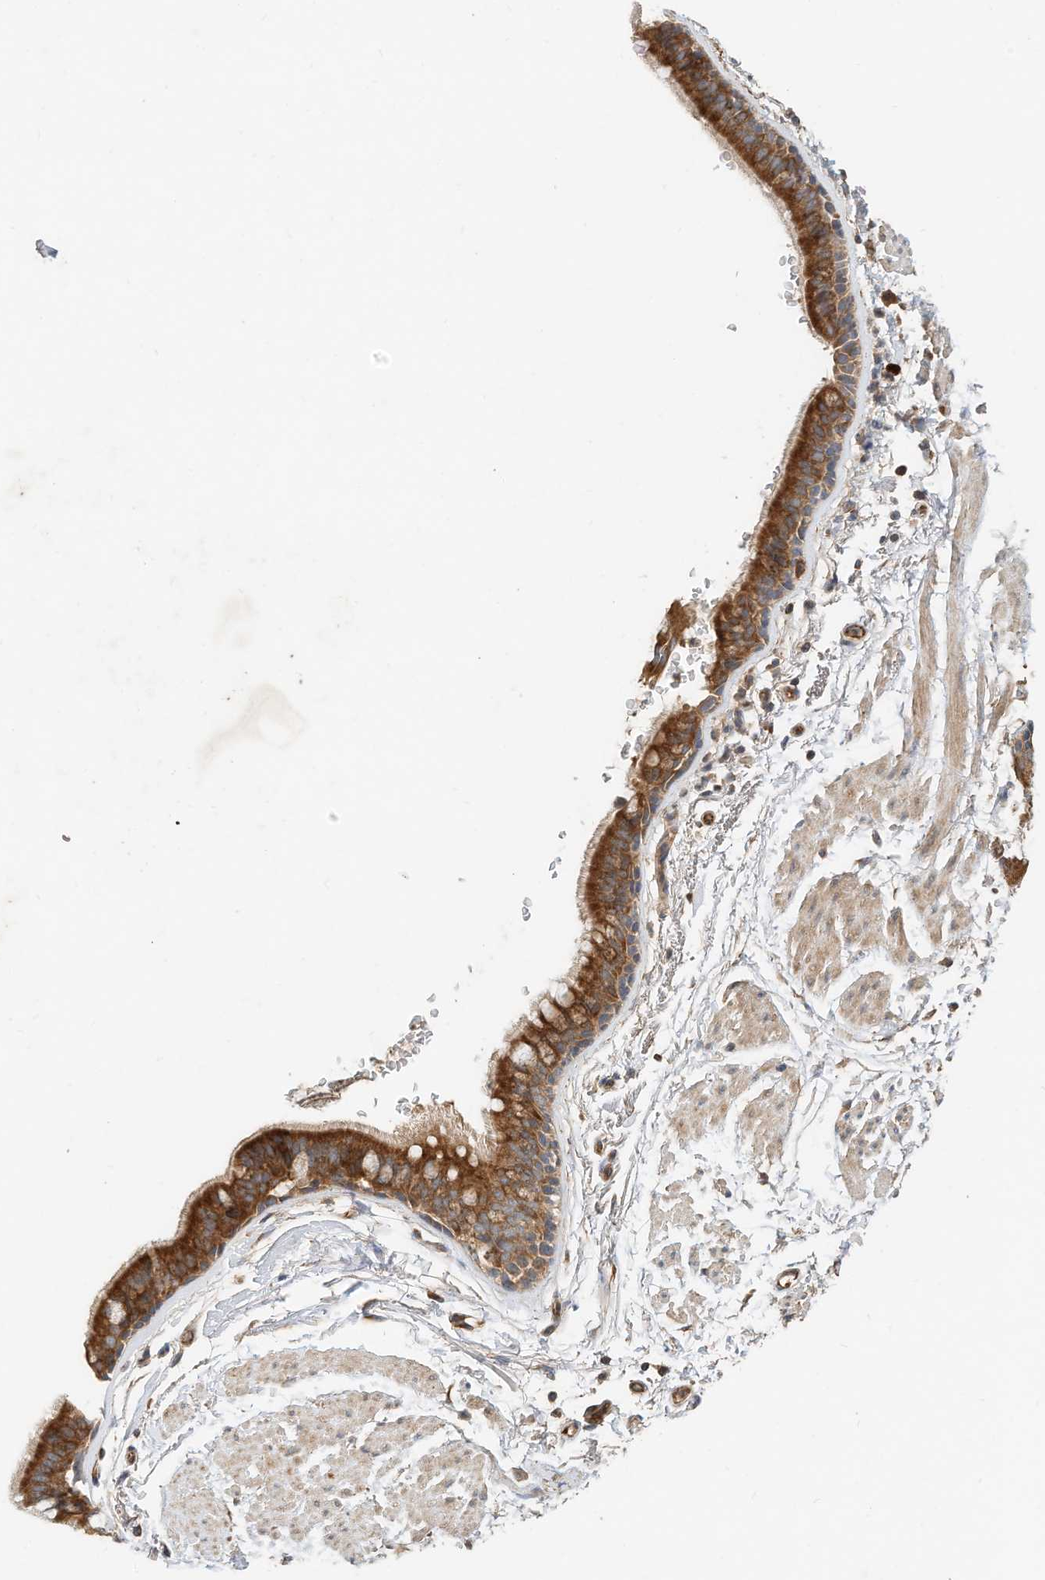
{"staining": {"intensity": "strong", "quantity": ">75%", "location": "cytoplasmic/membranous"}, "tissue": "bronchus", "cell_type": "Respiratory epithelial cells", "image_type": "normal", "snomed": [{"axis": "morphology", "description": "Normal tissue, NOS"}, {"axis": "topography", "description": "Lymph node"}, {"axis": "topography", "description": "Bronchus"}], "caption": "An IHC histopathology image of normal tissue is shown. Protein staining in brown highlights strong cytoplasmic/membranous positivity in bronchus within respiratory epithelial cells.", "gene": "CPAMD8", "patient": {"sex": "female", "age": 70}}